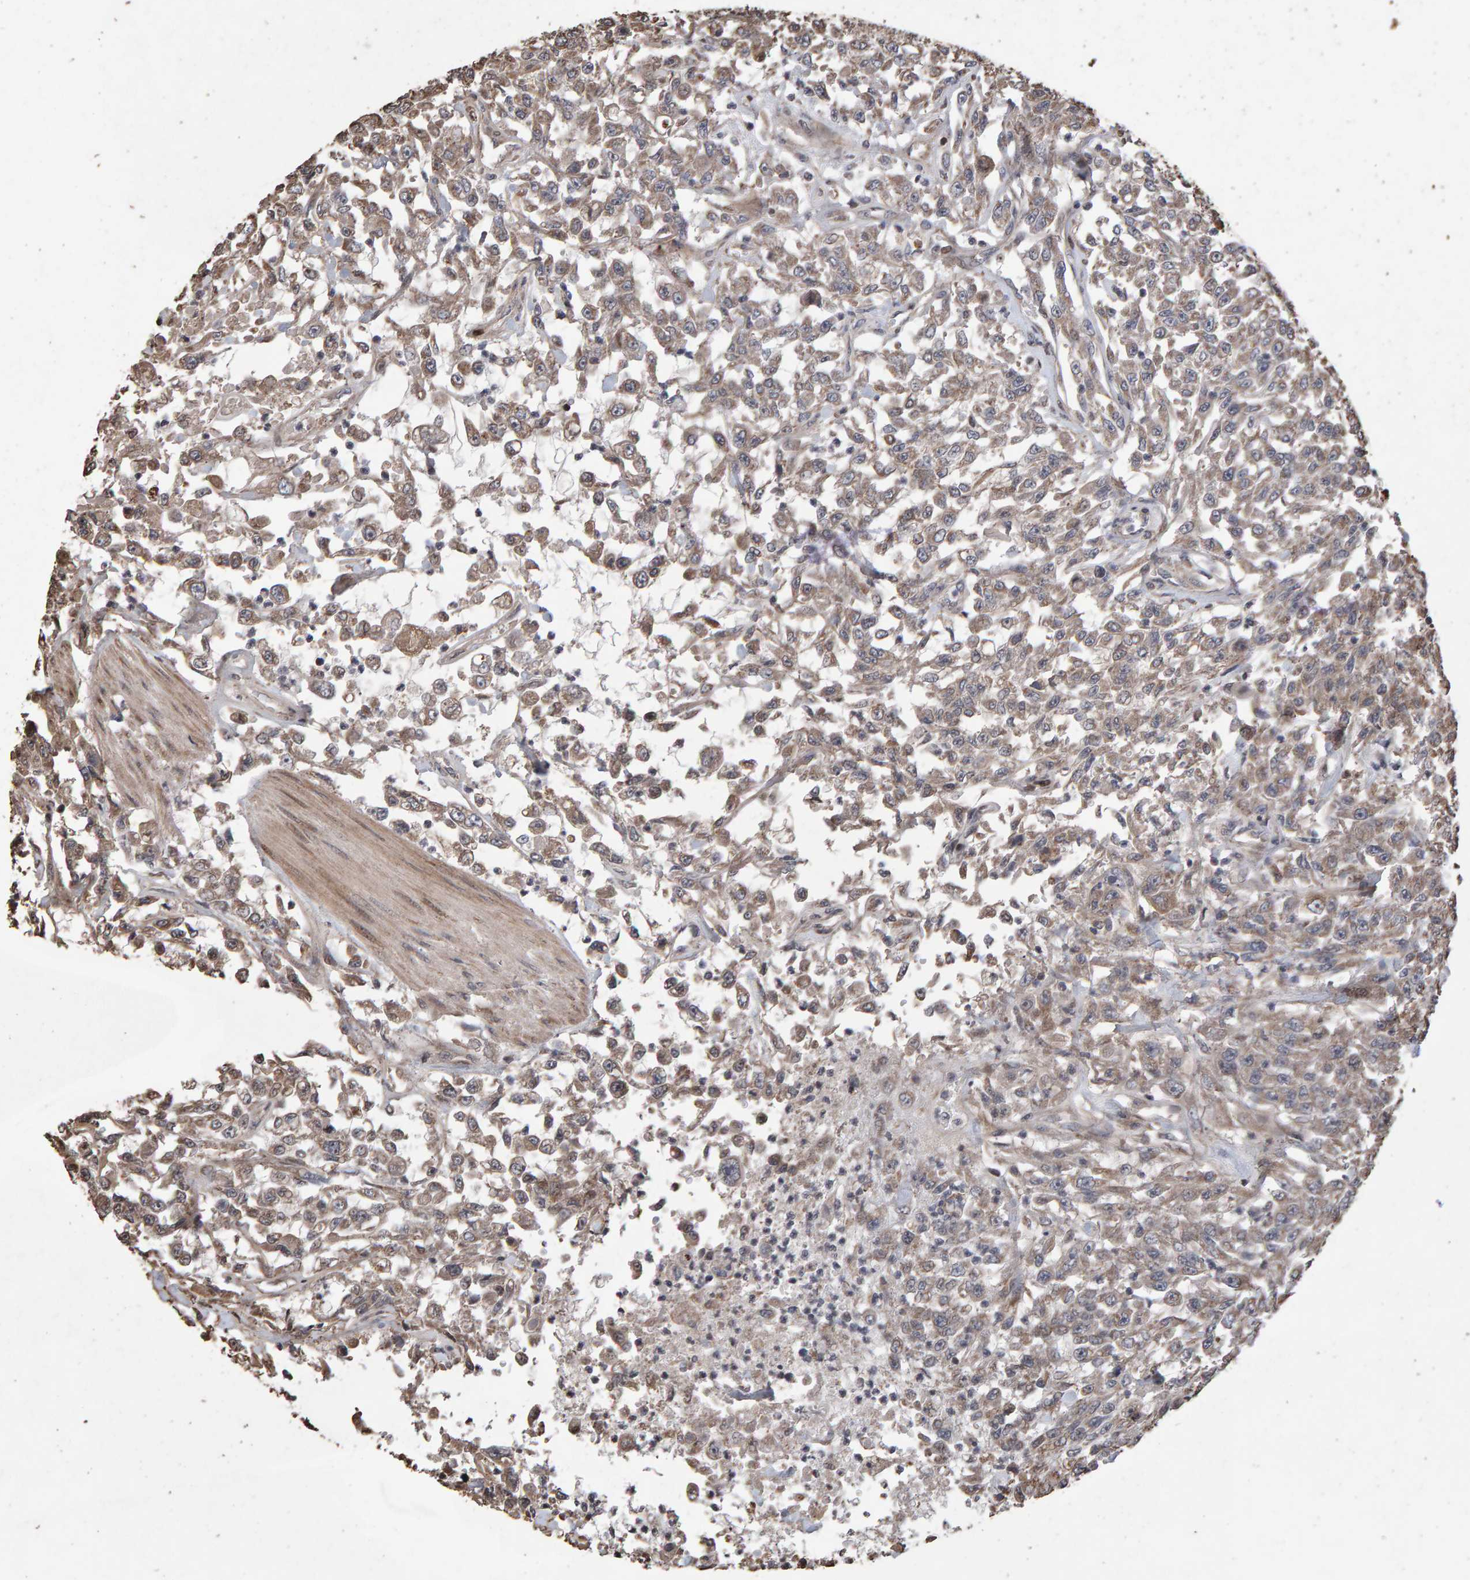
{"staining": {"intensity": "weak", "quantity": "<25%", "location": "cytoplasmic/membranous"}, "tissue": "urothelial cancer", "cell_type": "Tumor cells", "image_type": "cancer", "snomed": [{"axis": "morphology", "description": "Urothelial carcinoma, High grade"}, {"axis": "topography", "description": "Urinary bladder"}], "caption": "The histopathology image demonstrates no significant staining in tumor cells of urothelial carcinoma (high-grade).", "gene": "OSBP2", "patient": {"sex": "male", "age": 46}}